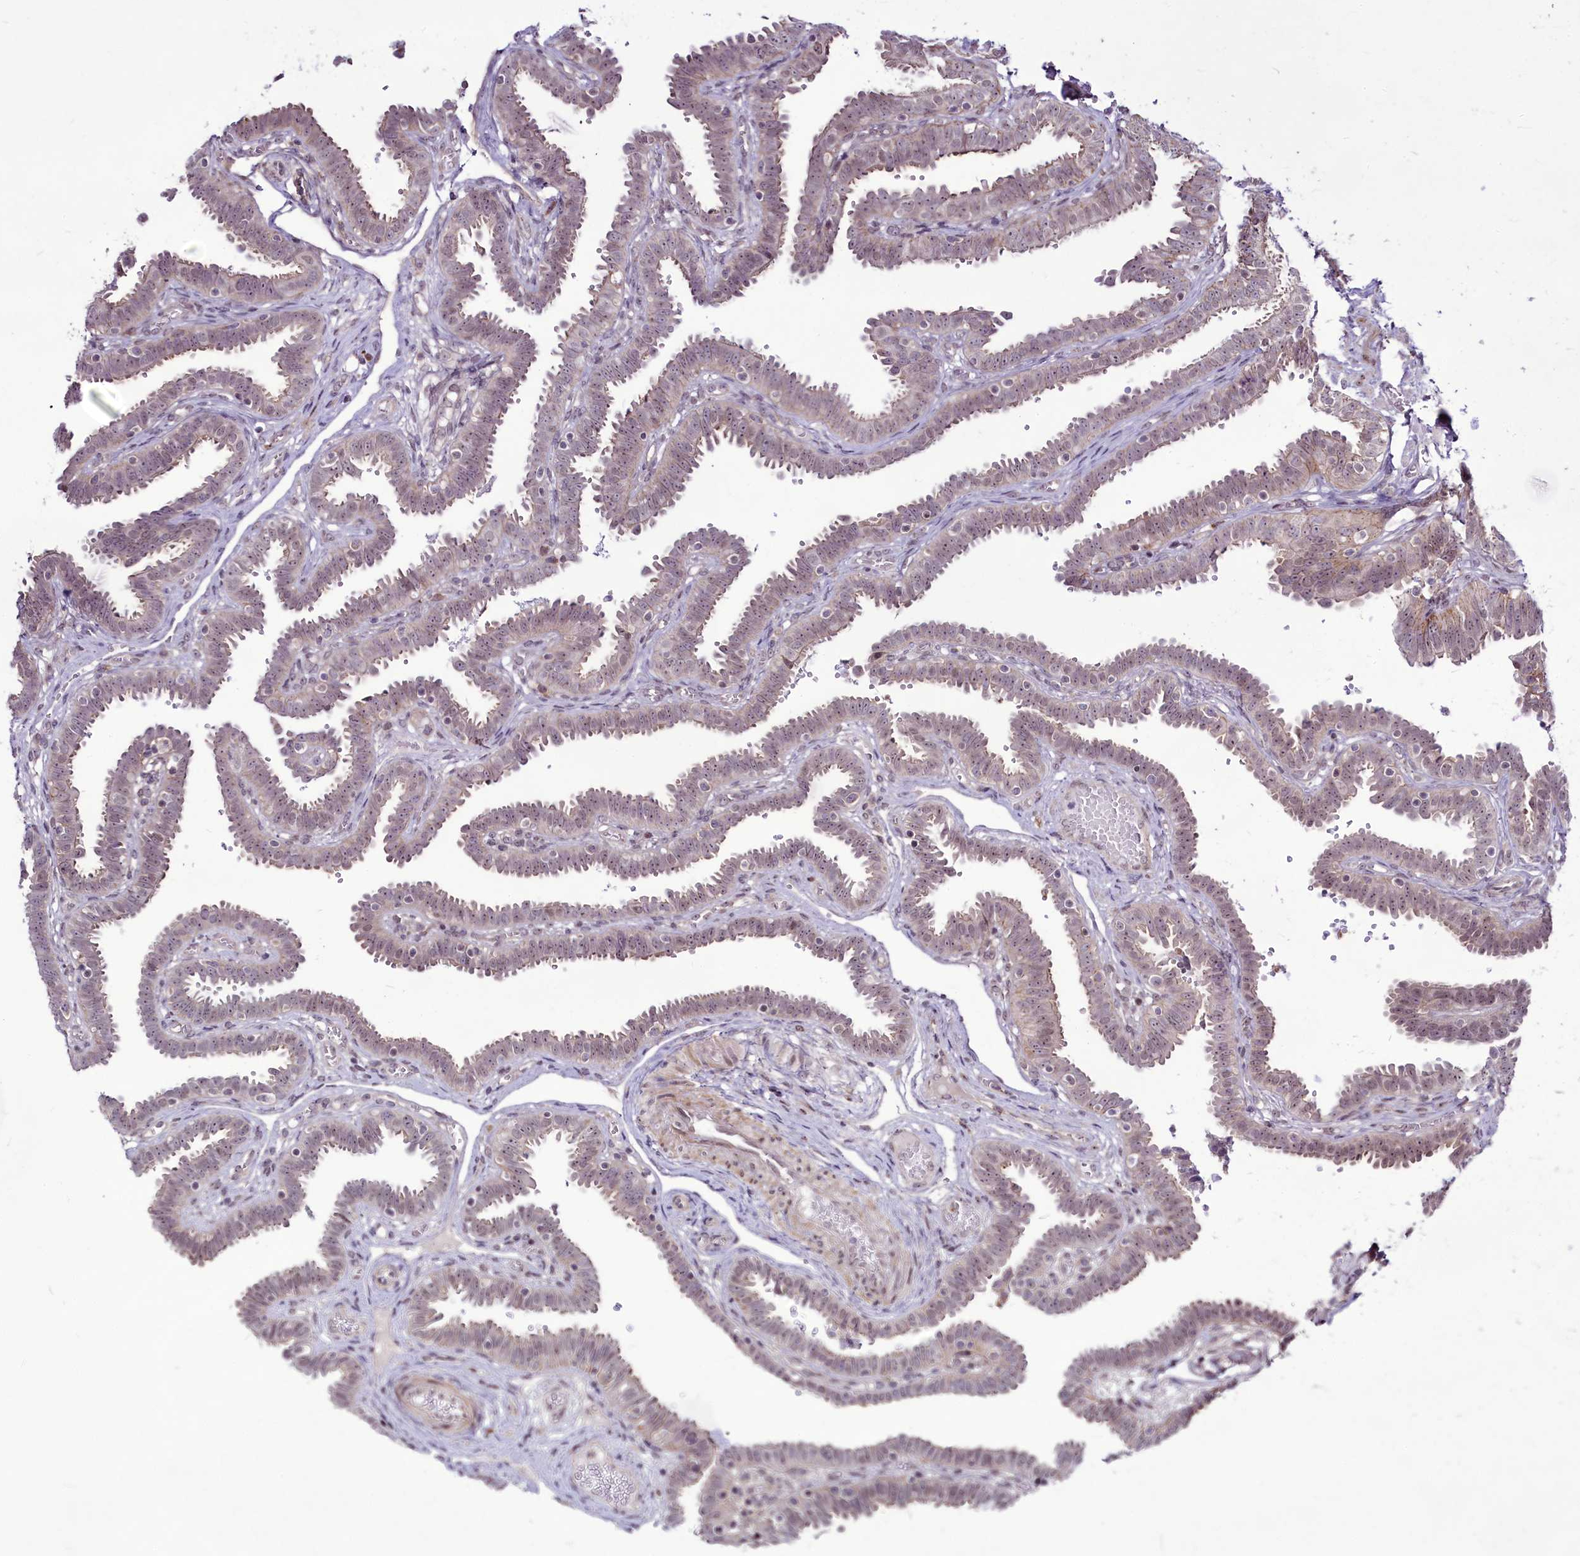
{"staining": {"intensity": "weak", "quantity": ">75%", "location": "cytoplasmic/membranous,nuclear"}, "tissue": "fallopian tube", "cell_type": "Glandular cells", "image_type": "normal", "snomed": [{"axis": "morphology", "description": "Normal tissue, NOS"}, {"axis": "topography", "description": "Fallopian tube"}], "caption": "DAB immunohistochemical staining of benign fallopian tube reveals weak cytoplasmic/membranous,nuclear protein staining in about >75% of glandular cells.", "gene": "RSBN1", "patient": {"sex": "female", "age": 37}}